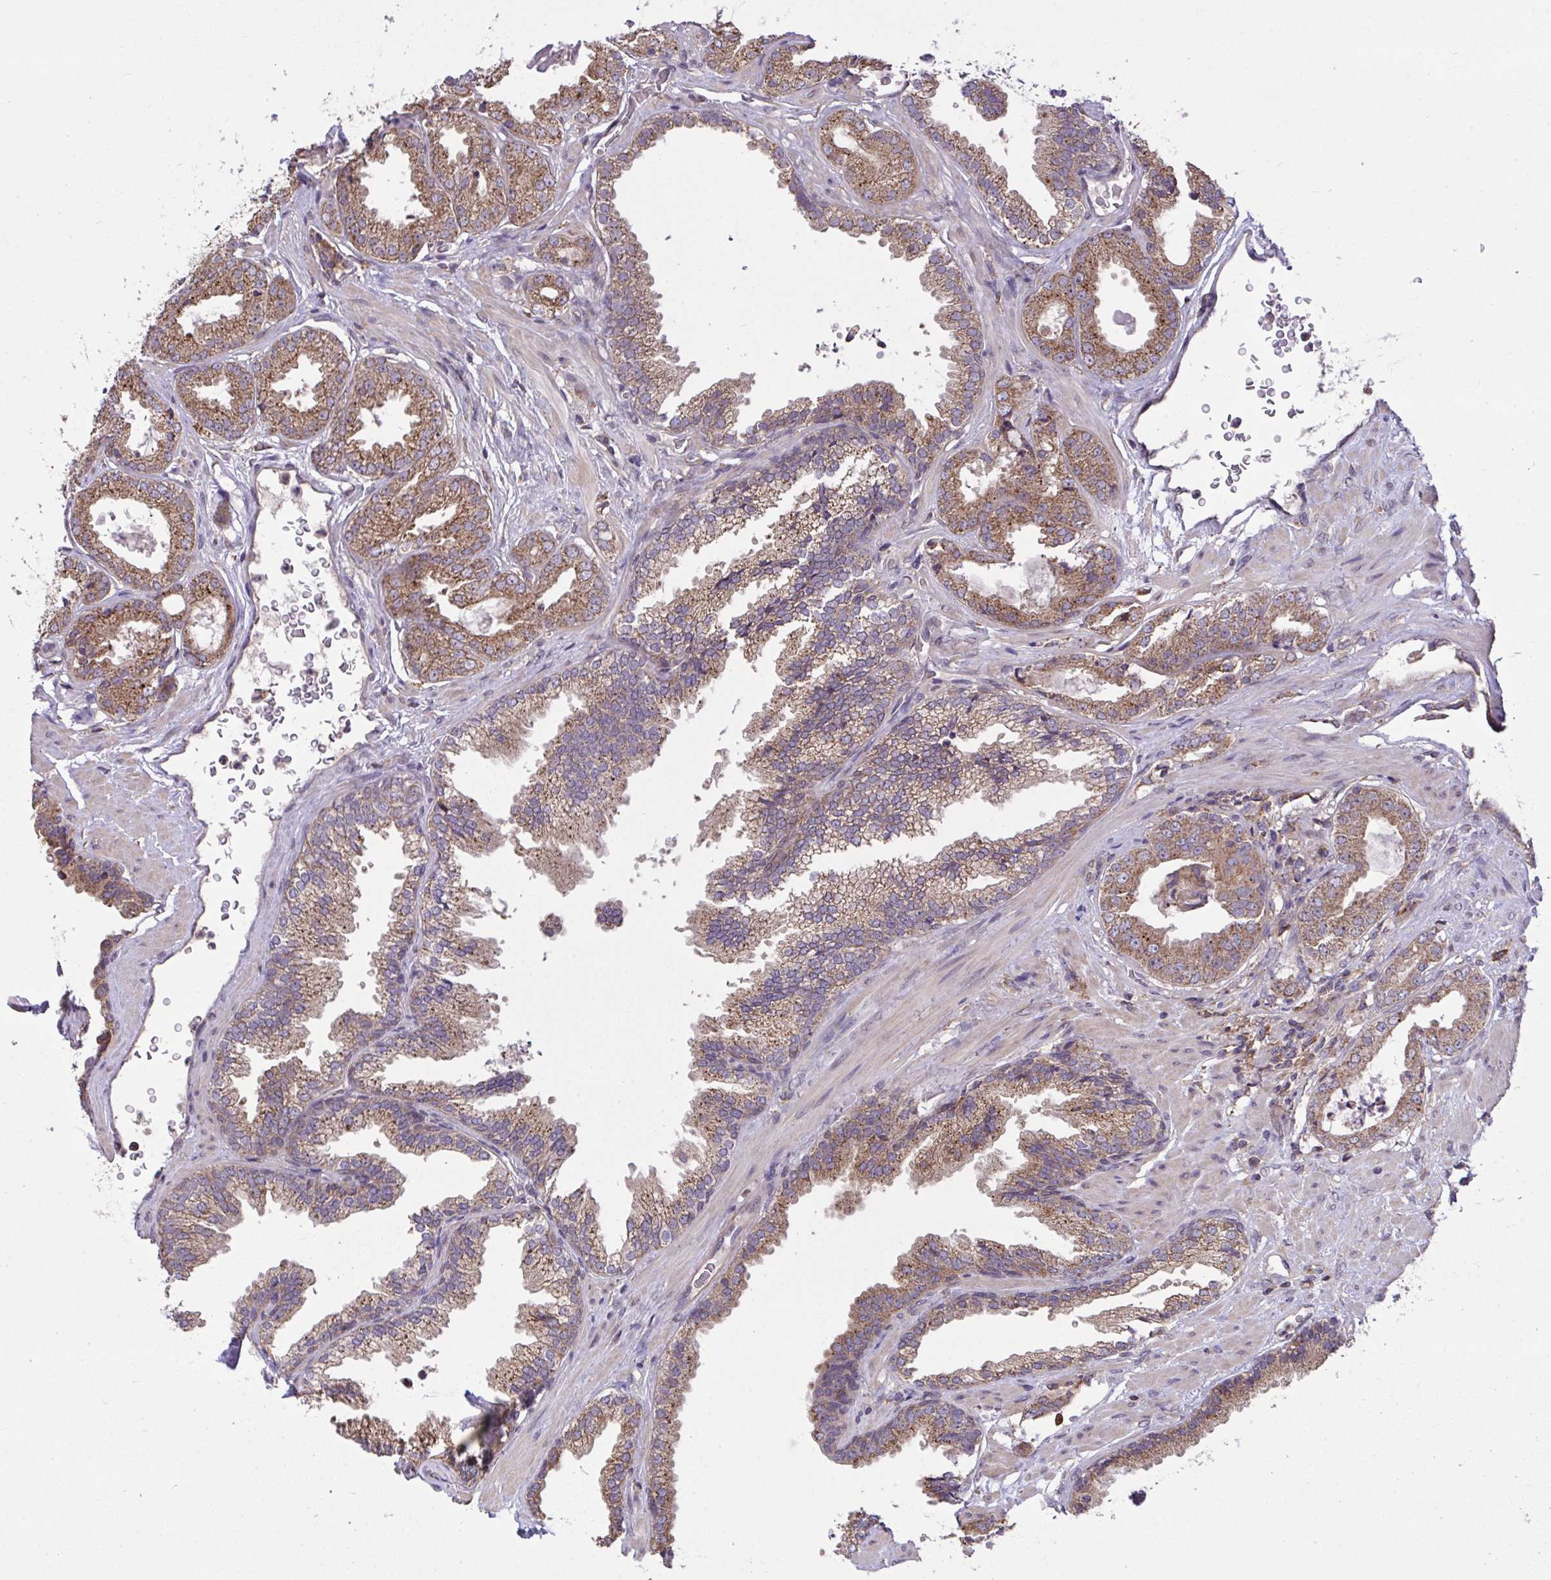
{"staining": {"intensity": "moderate", "quantity": ">75%", "location": "cytoplasmic/membranous"}, "tissue": "prostate cancer", "cell_type": "Tumor cells", "image_type": "cancer", "snomed": [{"axis": "morphology", "description": "Adenocarcinoma, Low grade"}, {"axis": "topography", "description": "Prostate"}], "caption": "Approximately >75% of tumor cells in prostate adenocarcinoma (low-grade) demonstrate moderate cytoplasmic/membranous protein expression as visualized by brown immunohistochemical staining.", "gene": "PPM1H", "patient": {"sex": "male", "age": 67}}